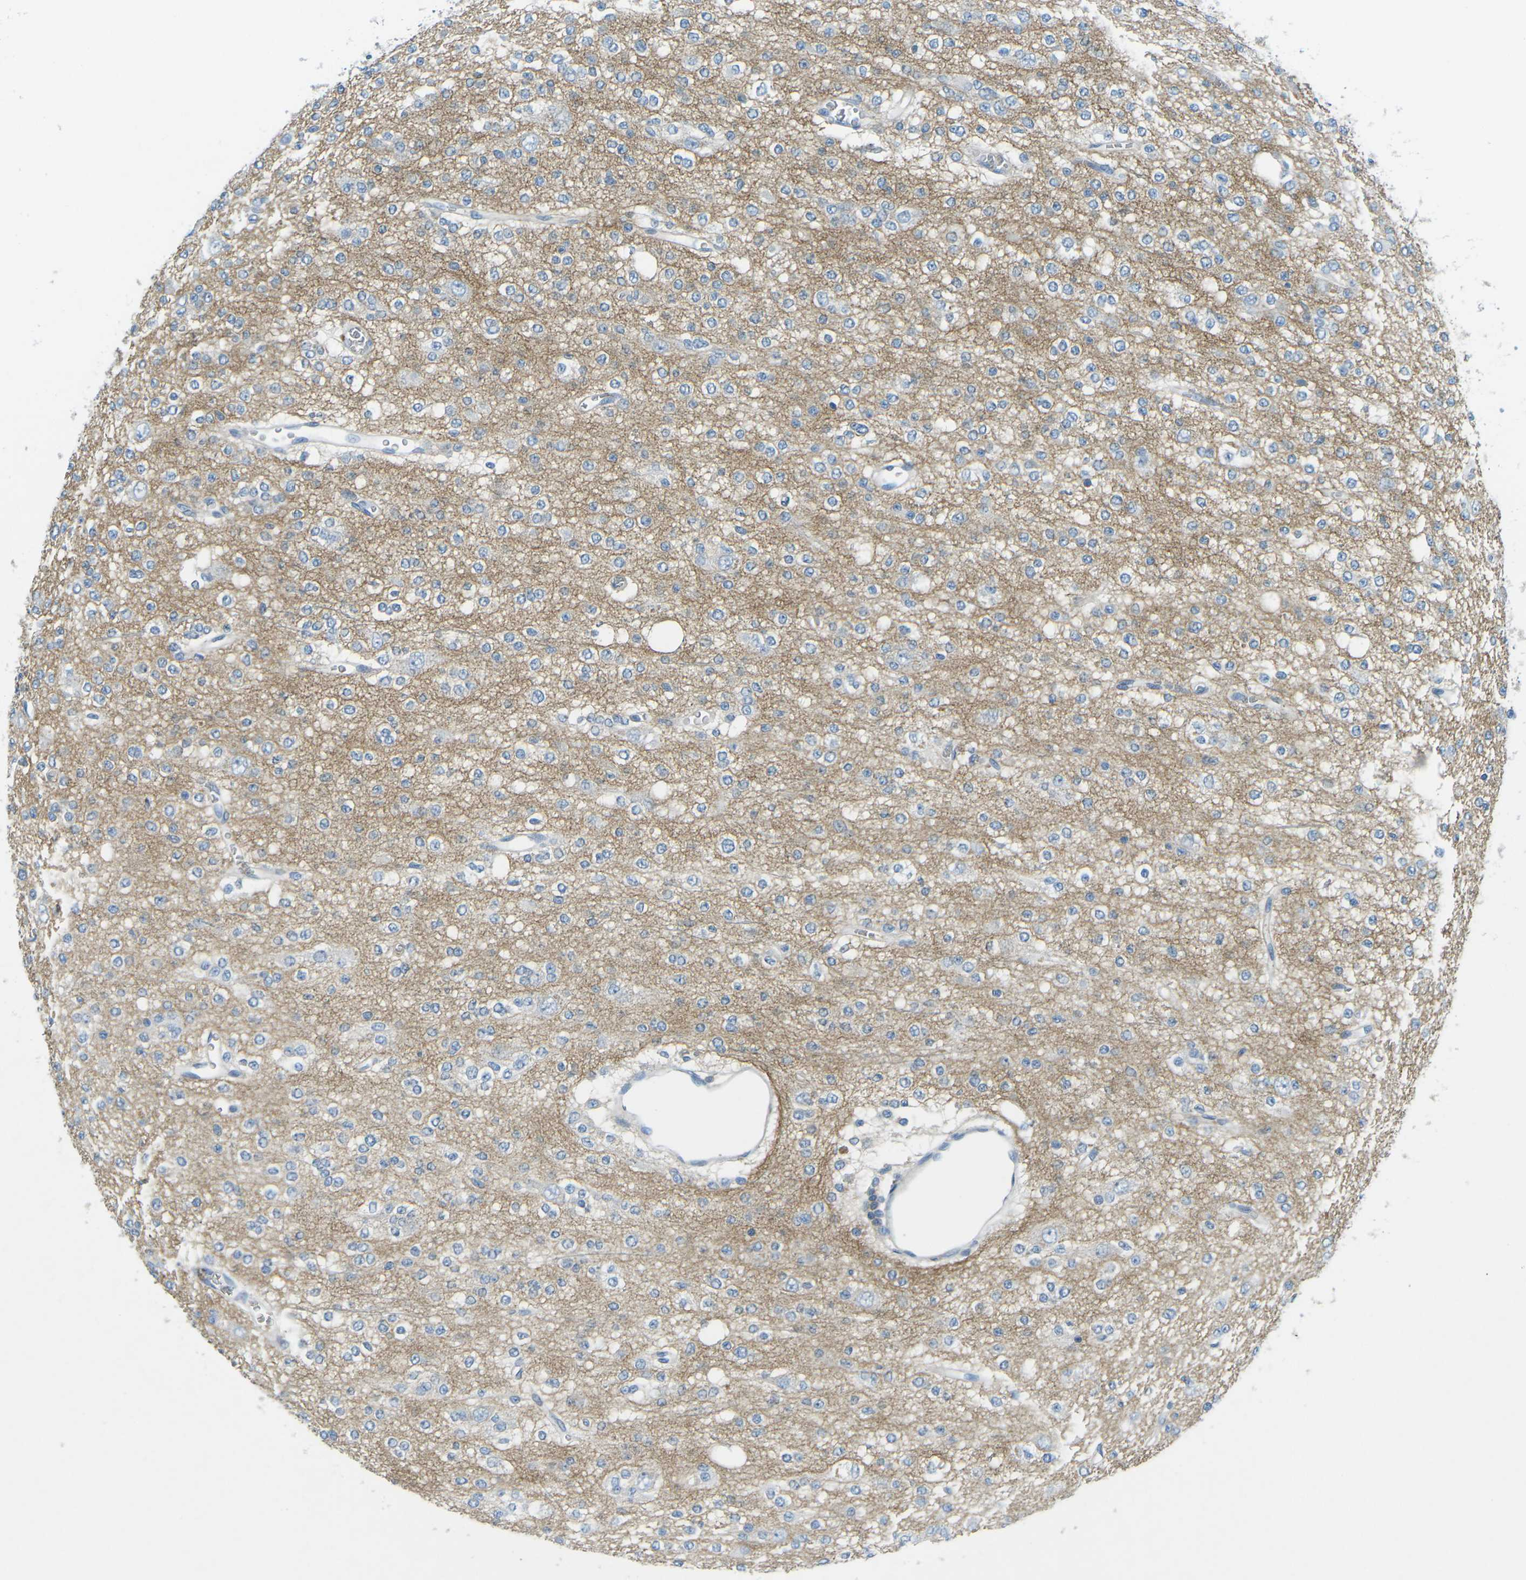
{"staining": {"intensity": "negative", "quantity": "none", "location": "none"}, "tissue": "glioma", "cell_type": "Tumor cells", "image_type": "cancer", "snomed": [{"axis": "morphology", "description": "Glioma, malignant, Low grade"}, {"axis": "topography", "description": "Brain"}], "caption": "Glioma stained for a protein using IHC reveals no staining tumor cells.", "gene": "CD47", "patient": {"sex": "male", "age": 38}}